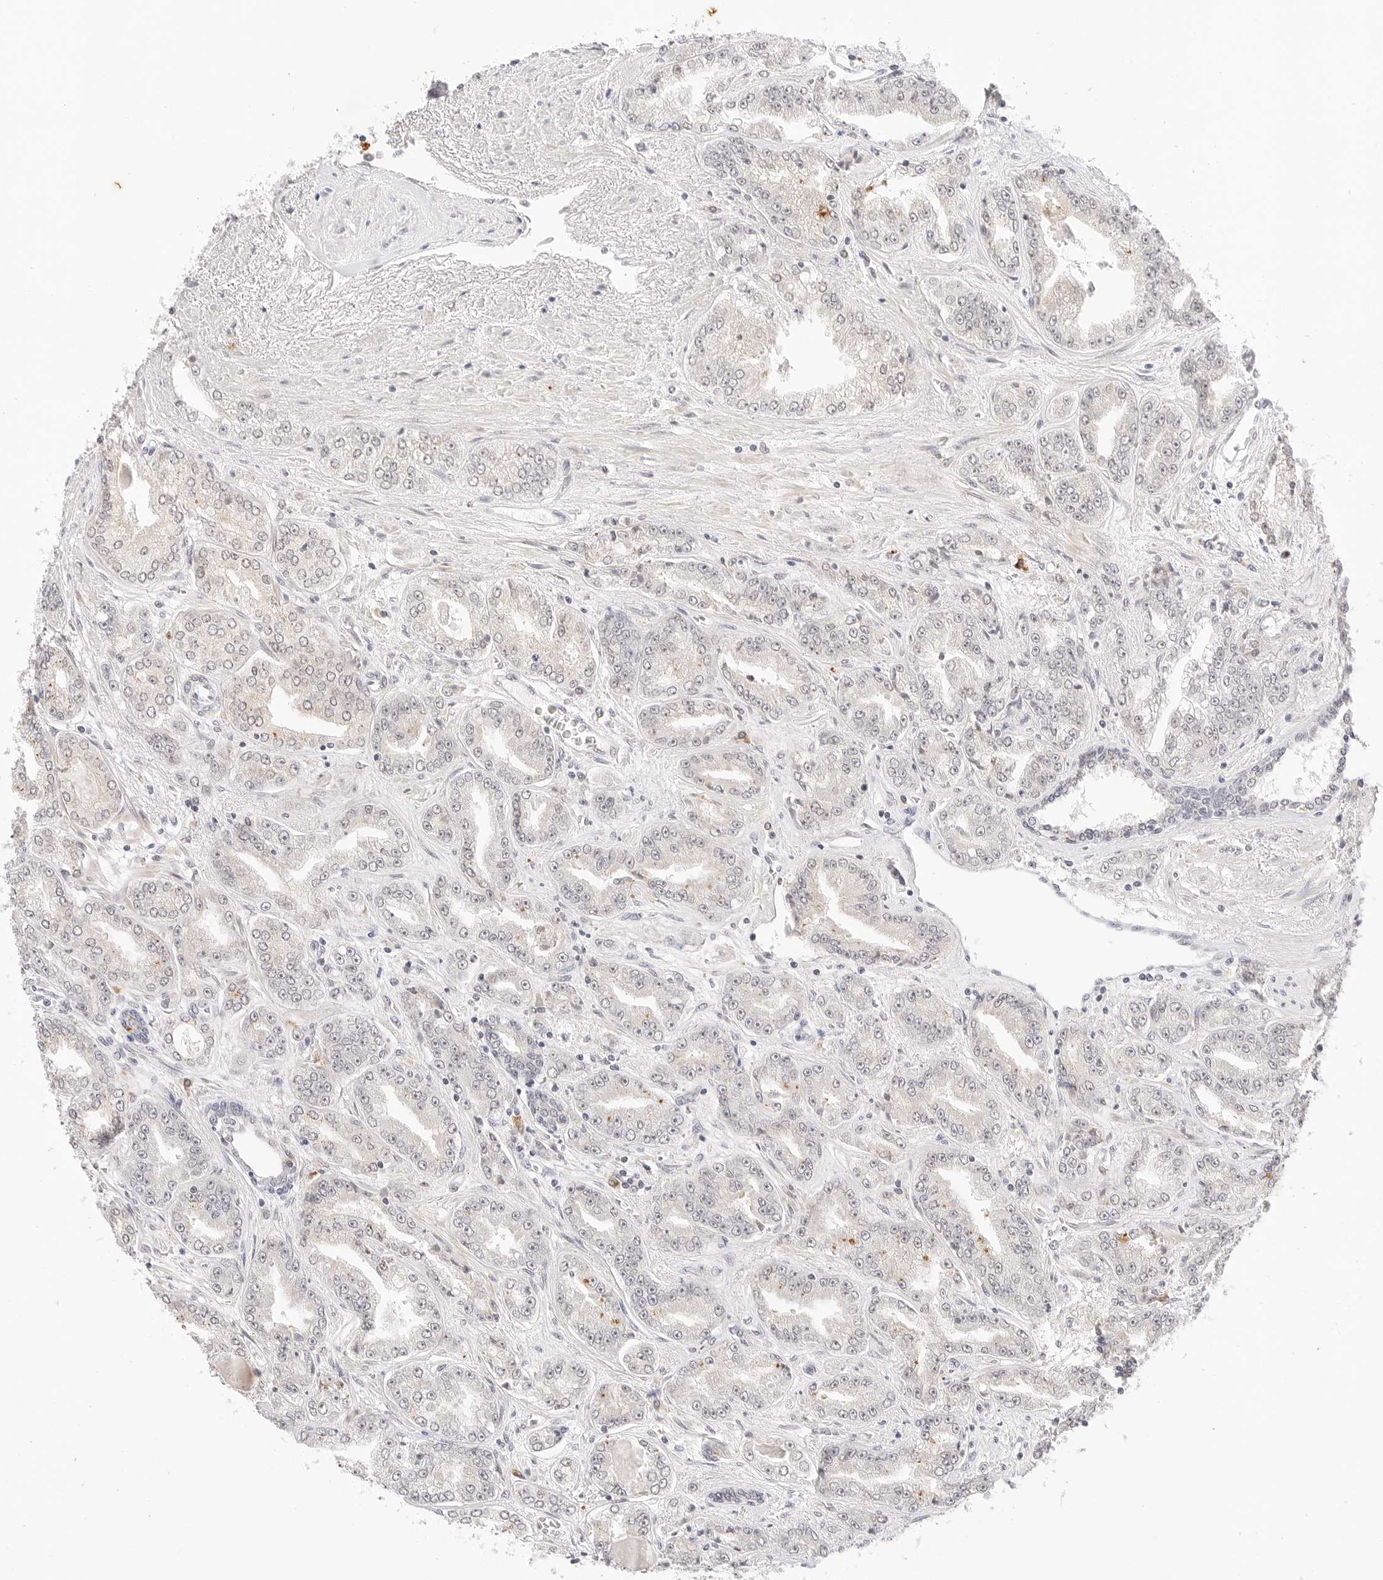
{"staining": {"intensity": "negative", "quantity": "none", "location": "none"}, "tissue": "prostate cancer", "cell_type": "Tumor cells", "image_type": "cancer", "snomed": [{"axis": "morphology", "description": "Adenocarcinoma, High grade"}, {"axis": "topography", "description": "Prostate"}], "caption": "Photomicrograph shows no significant protein staining in tumor cells of high-grade adenocarcinoma (prostate). (Brightfield microscopy of DAB IHC at high magnification).", "gene": "XKR4", "patient": {"sex": "male", "age": 71}}